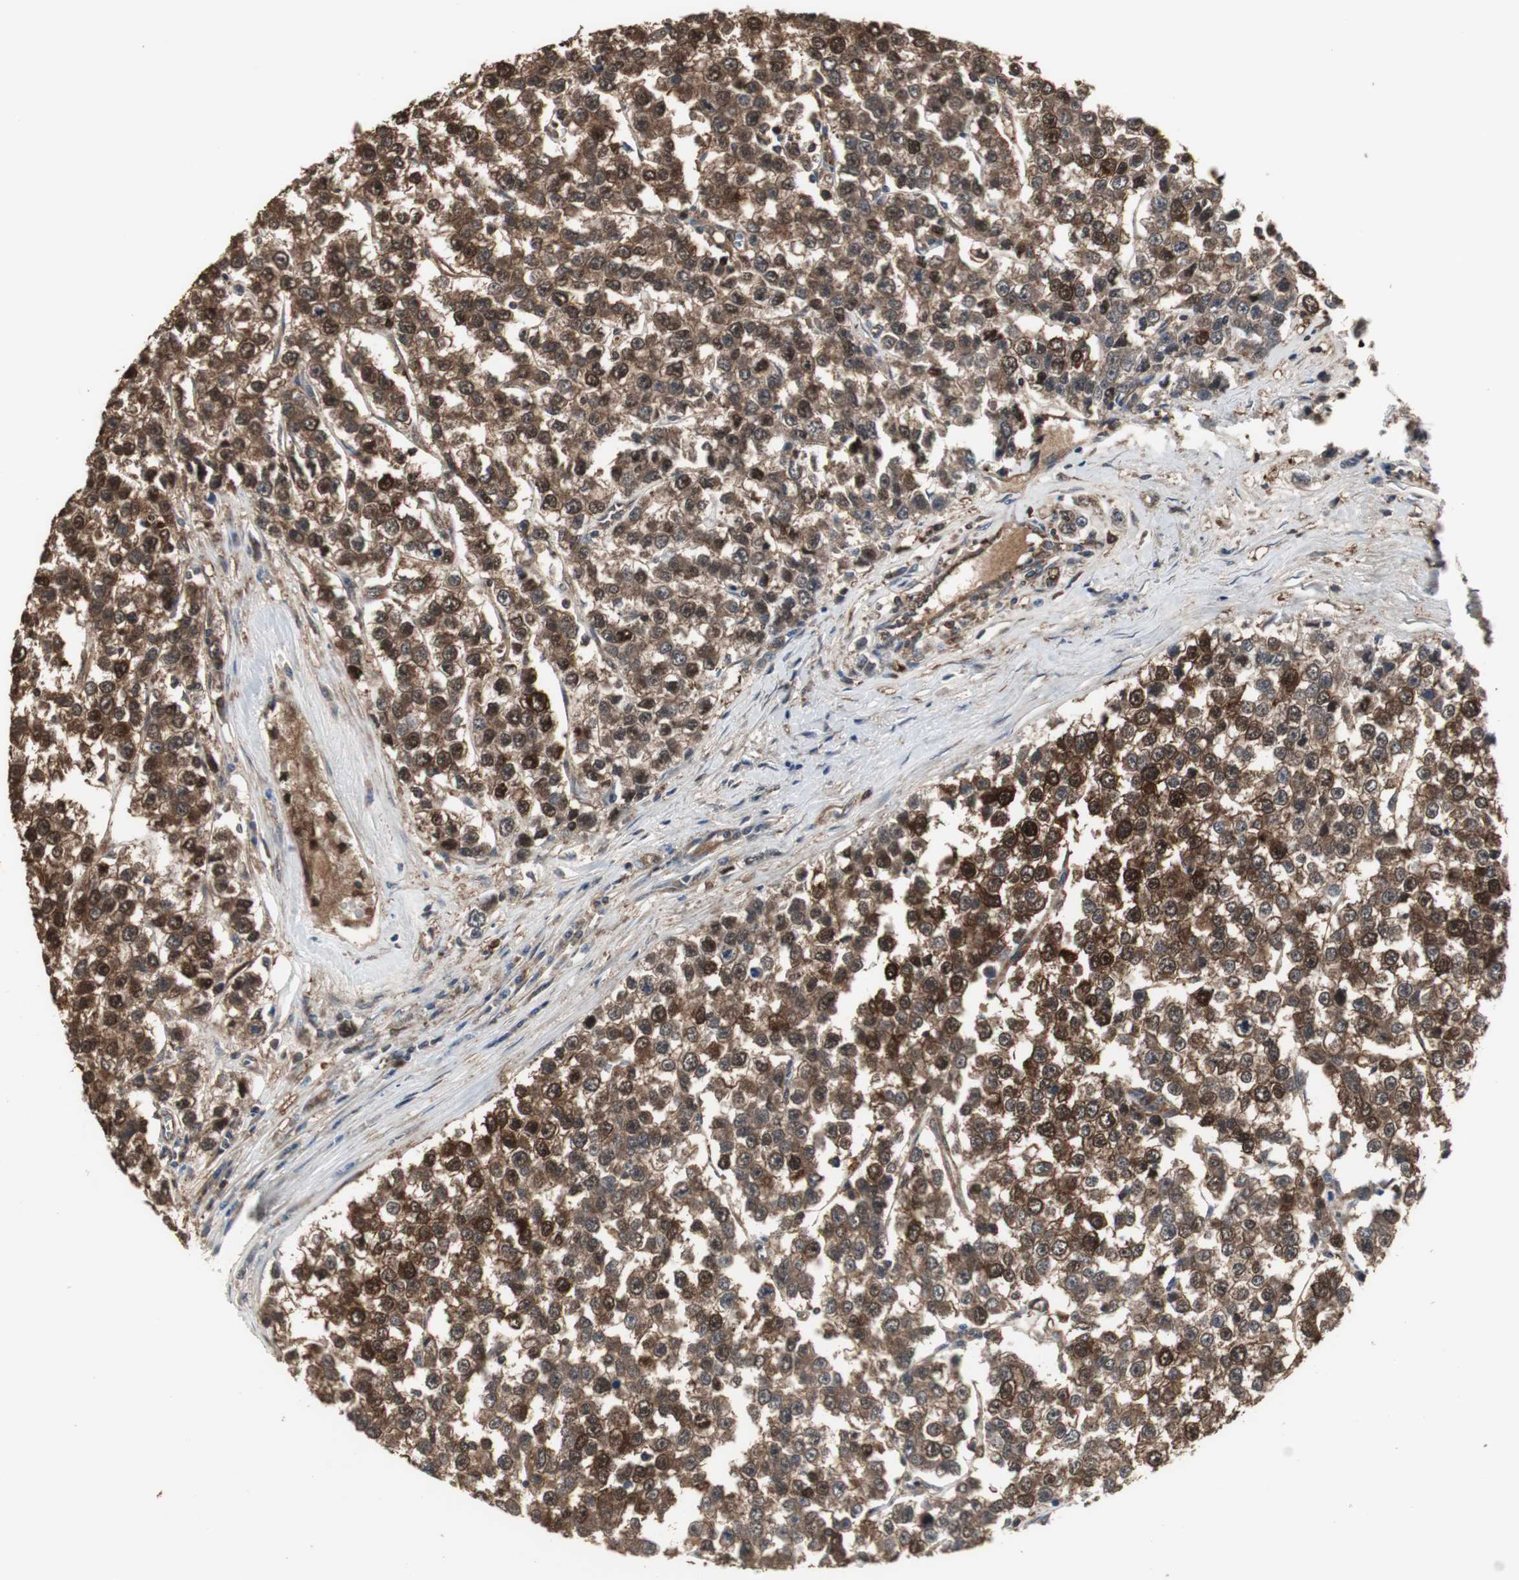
{"staining": {"intensity": "strong", "quantity": ">75%", "location": "cytoplasmic/membranous,nuclear"}, "tissue": "testis cancer", "cell_type": "Tumor cells", "image_type": "cancer", "snomed": [{"axis": "morphology", "description": "Seminoma, NOS"}, {"axis": "morphology", "description": "Carcinoma, Embryonal, NOS"}, {"axis": "topography", "description": "Testis"}], "caption": "A high amount of strong cytoplasmic/membranous and nuclear positivity is appreciated in approximately >75% of tumor cells in seminoma (testis) tissue.", "gene": "HPRT1", "patient": {"sex": "male", "age": 52}}